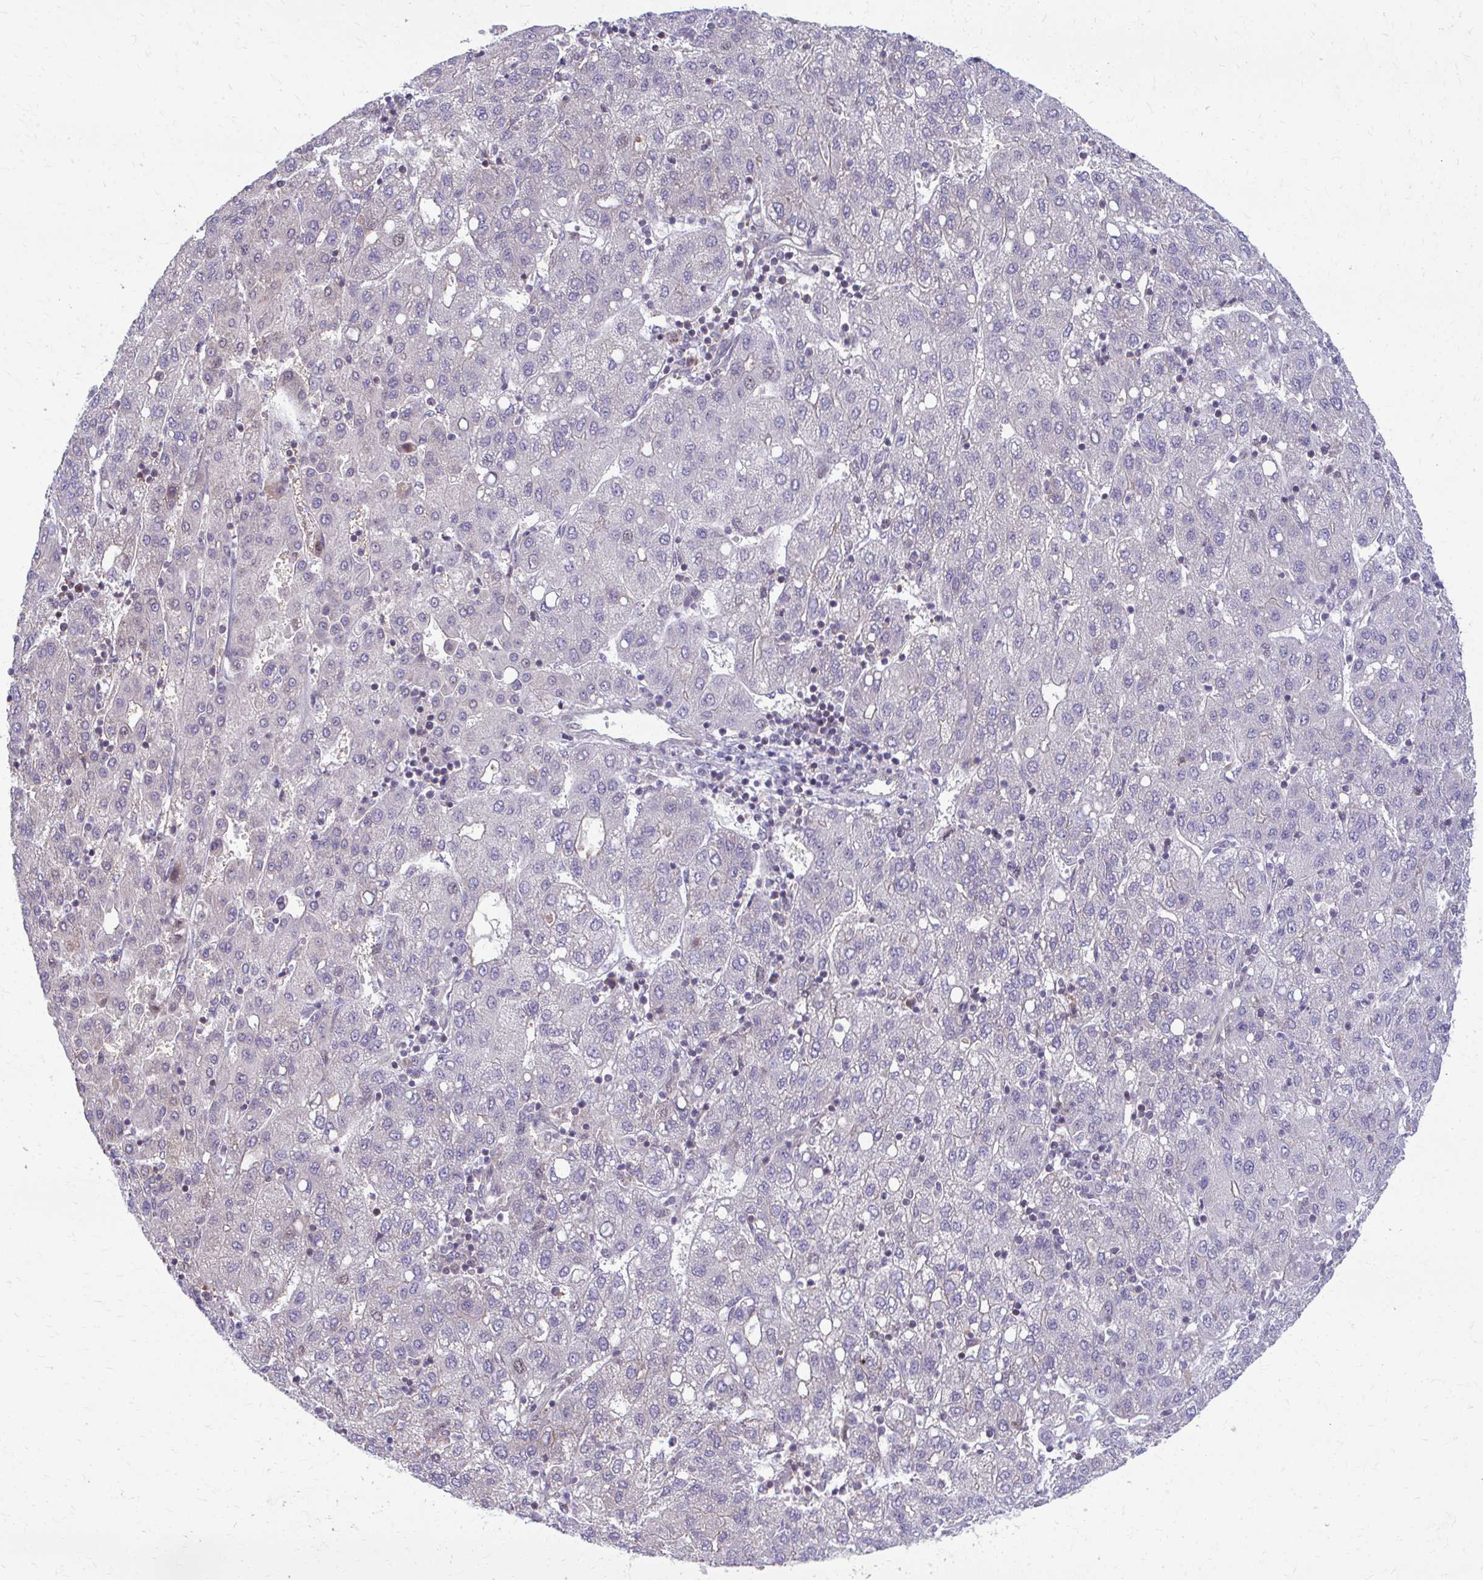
{"staining": {"intensity": "weak", "quantity": "<25%", "location": "nuclear"}, "tissue": "liver cancer", "cell_type": "Tumor cells", "image_type": "cancer", "snomed": [{"axis": "morphology", "description": "Carcinoma, Hepatocellular, NOS"}, {"axis": "topography", "description": "Liver"}], "caption": "There is no significant positivity in tumor cells of liver hepatocellular carcinoma.", "gene": "MAF1", "patient": {"sex": "male", "age": 65}}